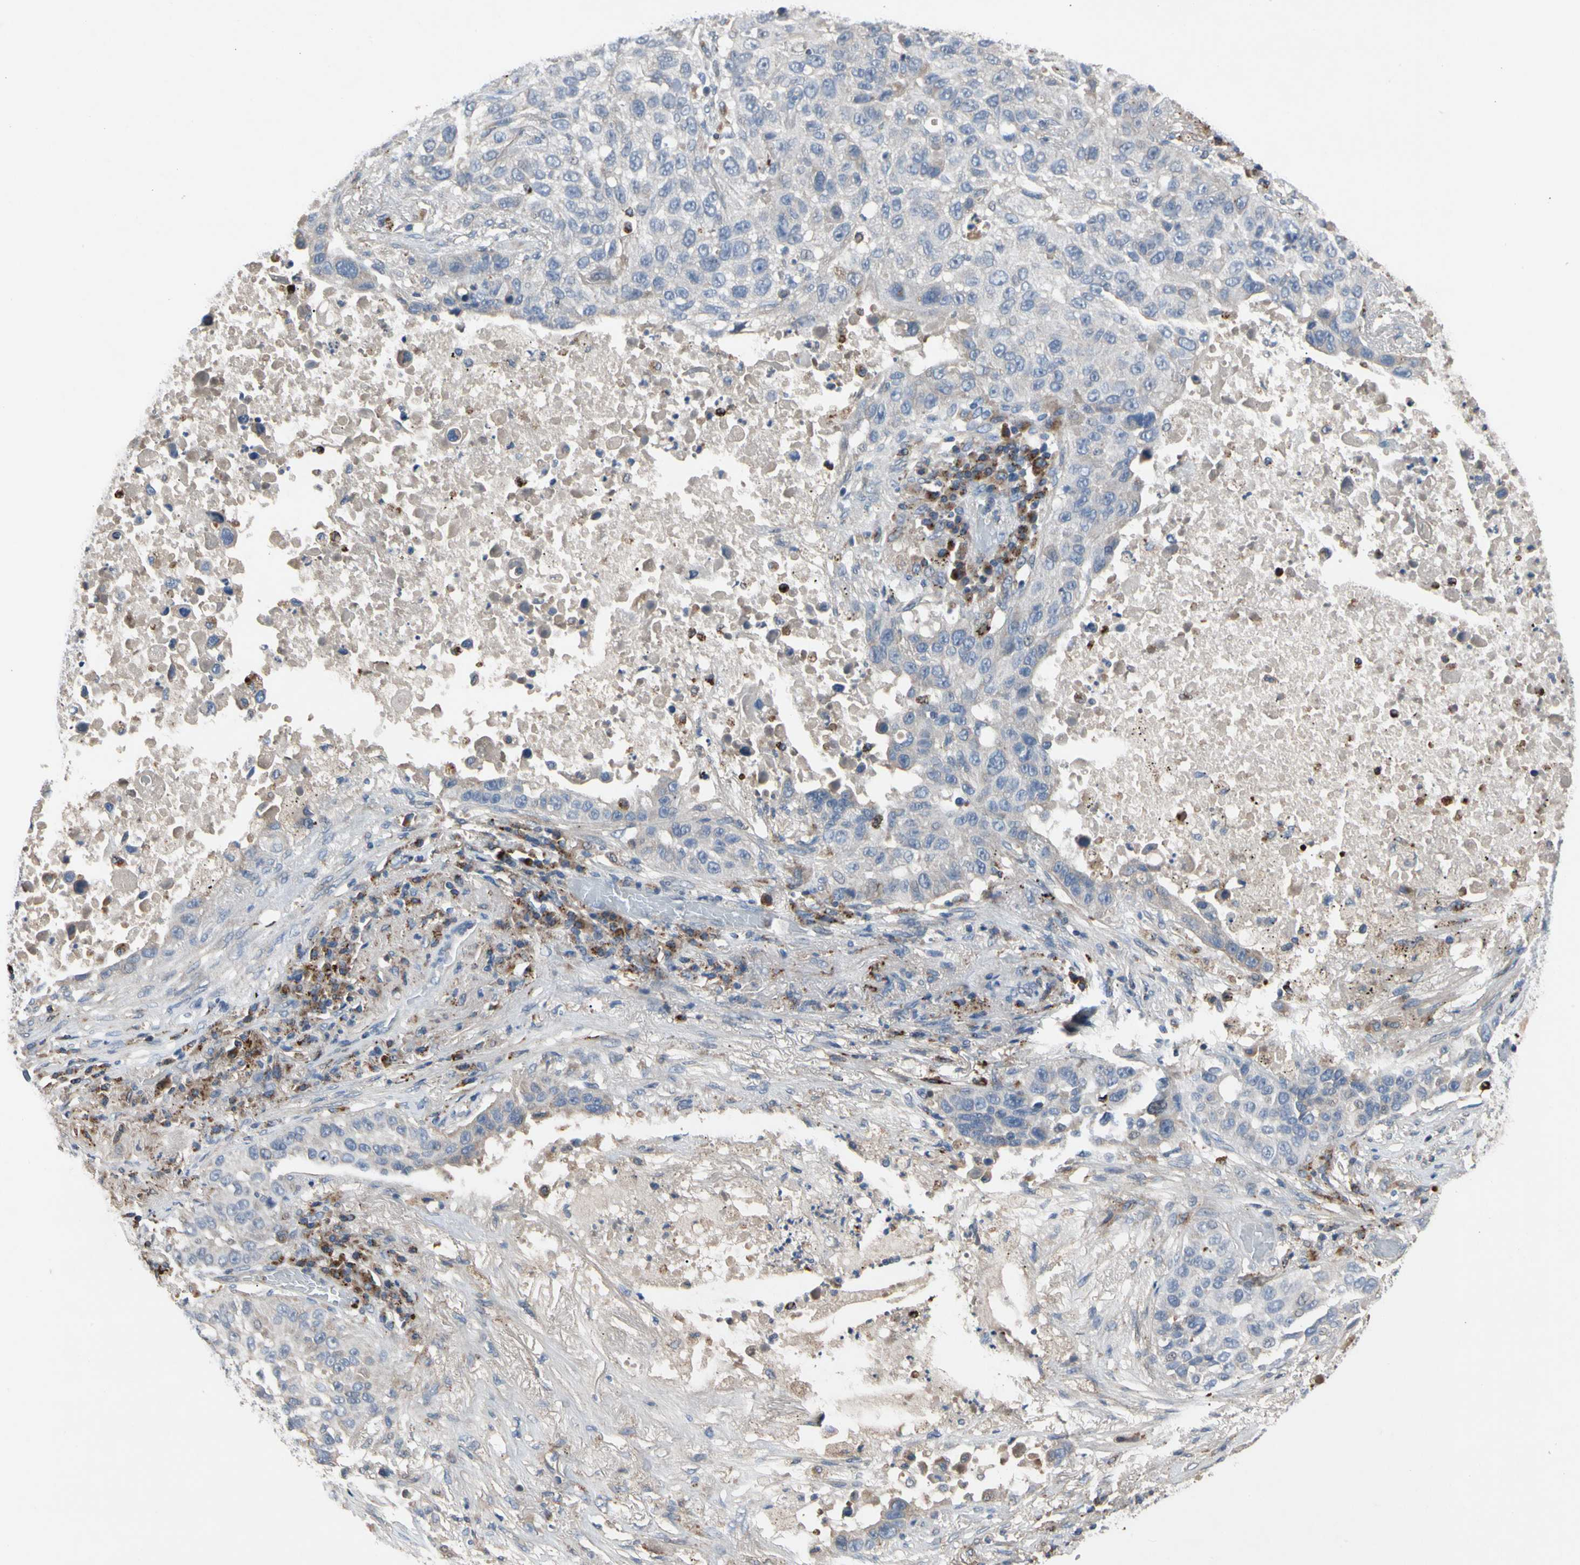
{"staining": {"intensity": "weak", "quantity": "<25%", "location": "cytoplasmic/membranous"}, "tissue": "lung cancer", "cell_type": "Tumor cells", "image_type": "cancer", "snomed": [{"axis": "morphology", "description": "Squamous cell carcinoma, NOS"}, {"axis": "topography", "description": "Lung"}], "caption": "The photomicrograph shows no significant expression in tumor cells of lung cancer (squamous cell carcinoma).", "gene": "ADA2", "patient": {"sex": "male", "age": 57}}